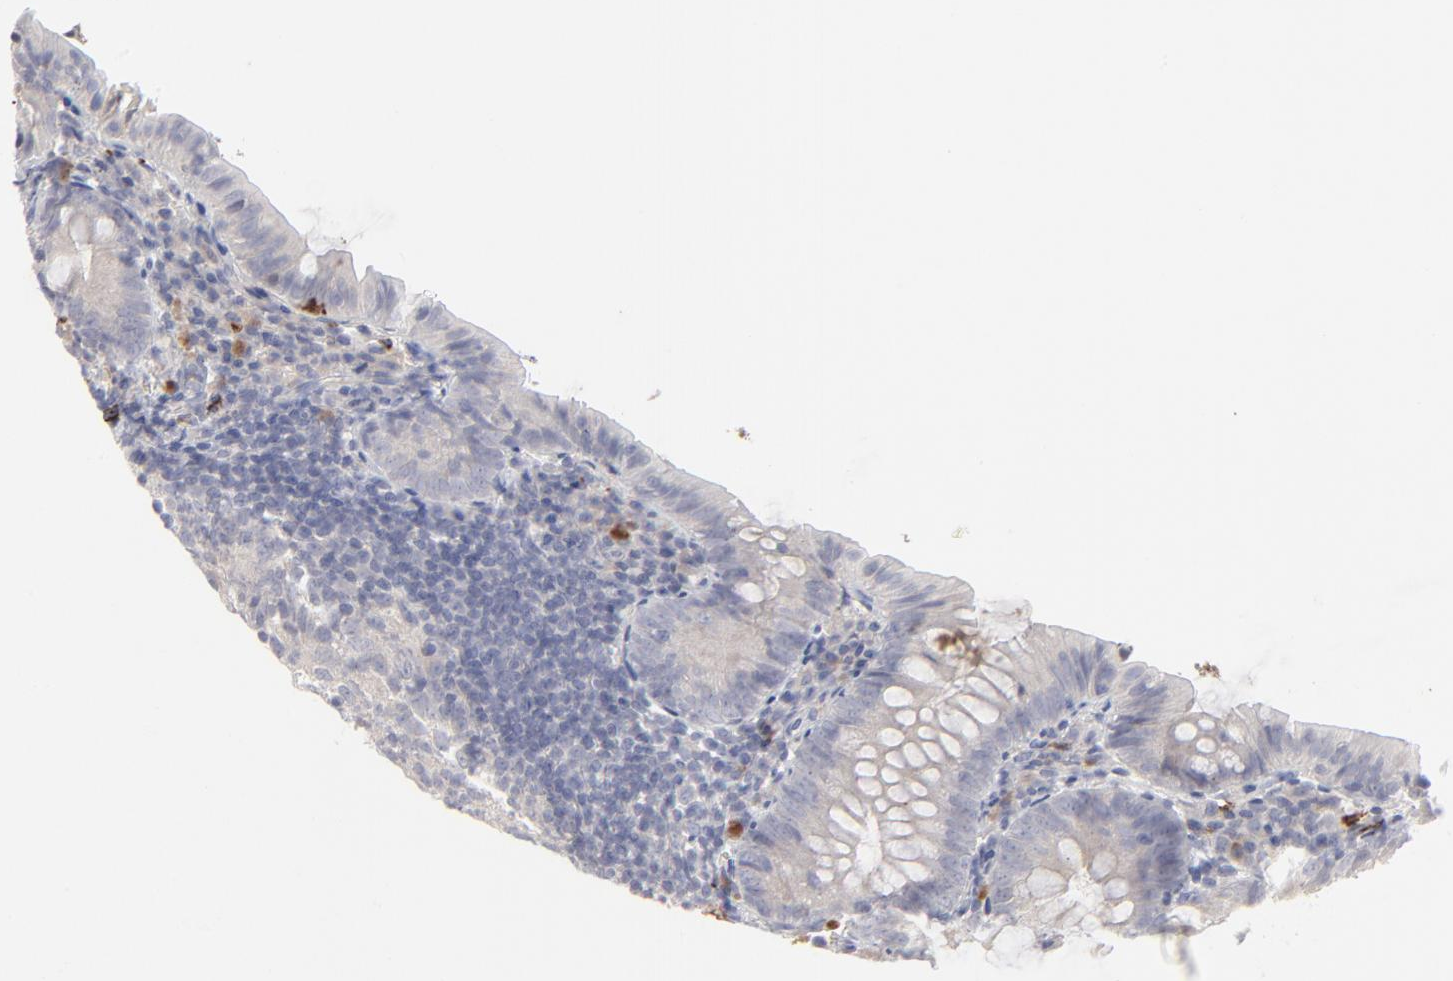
{"staining": {"intensity": "weak", "quantity": "<25%", "location": "cytoplasmic/membranous"}, "tissue": "appendix", "cell_type": "Glandular cells", "image_type": "normal", "snomed": [{"axis": "morphology", "description": "Normal tissue, NOS"}, {"axis": "topography", "description": "Appendix"}], "caption": "Glandular cells show no significant protein staining in unremarkable appendix. (IHC, brightfield microscopy, high magnification).", "gene": "CCR3", "patient": {"sex": "female", "age": 10}}